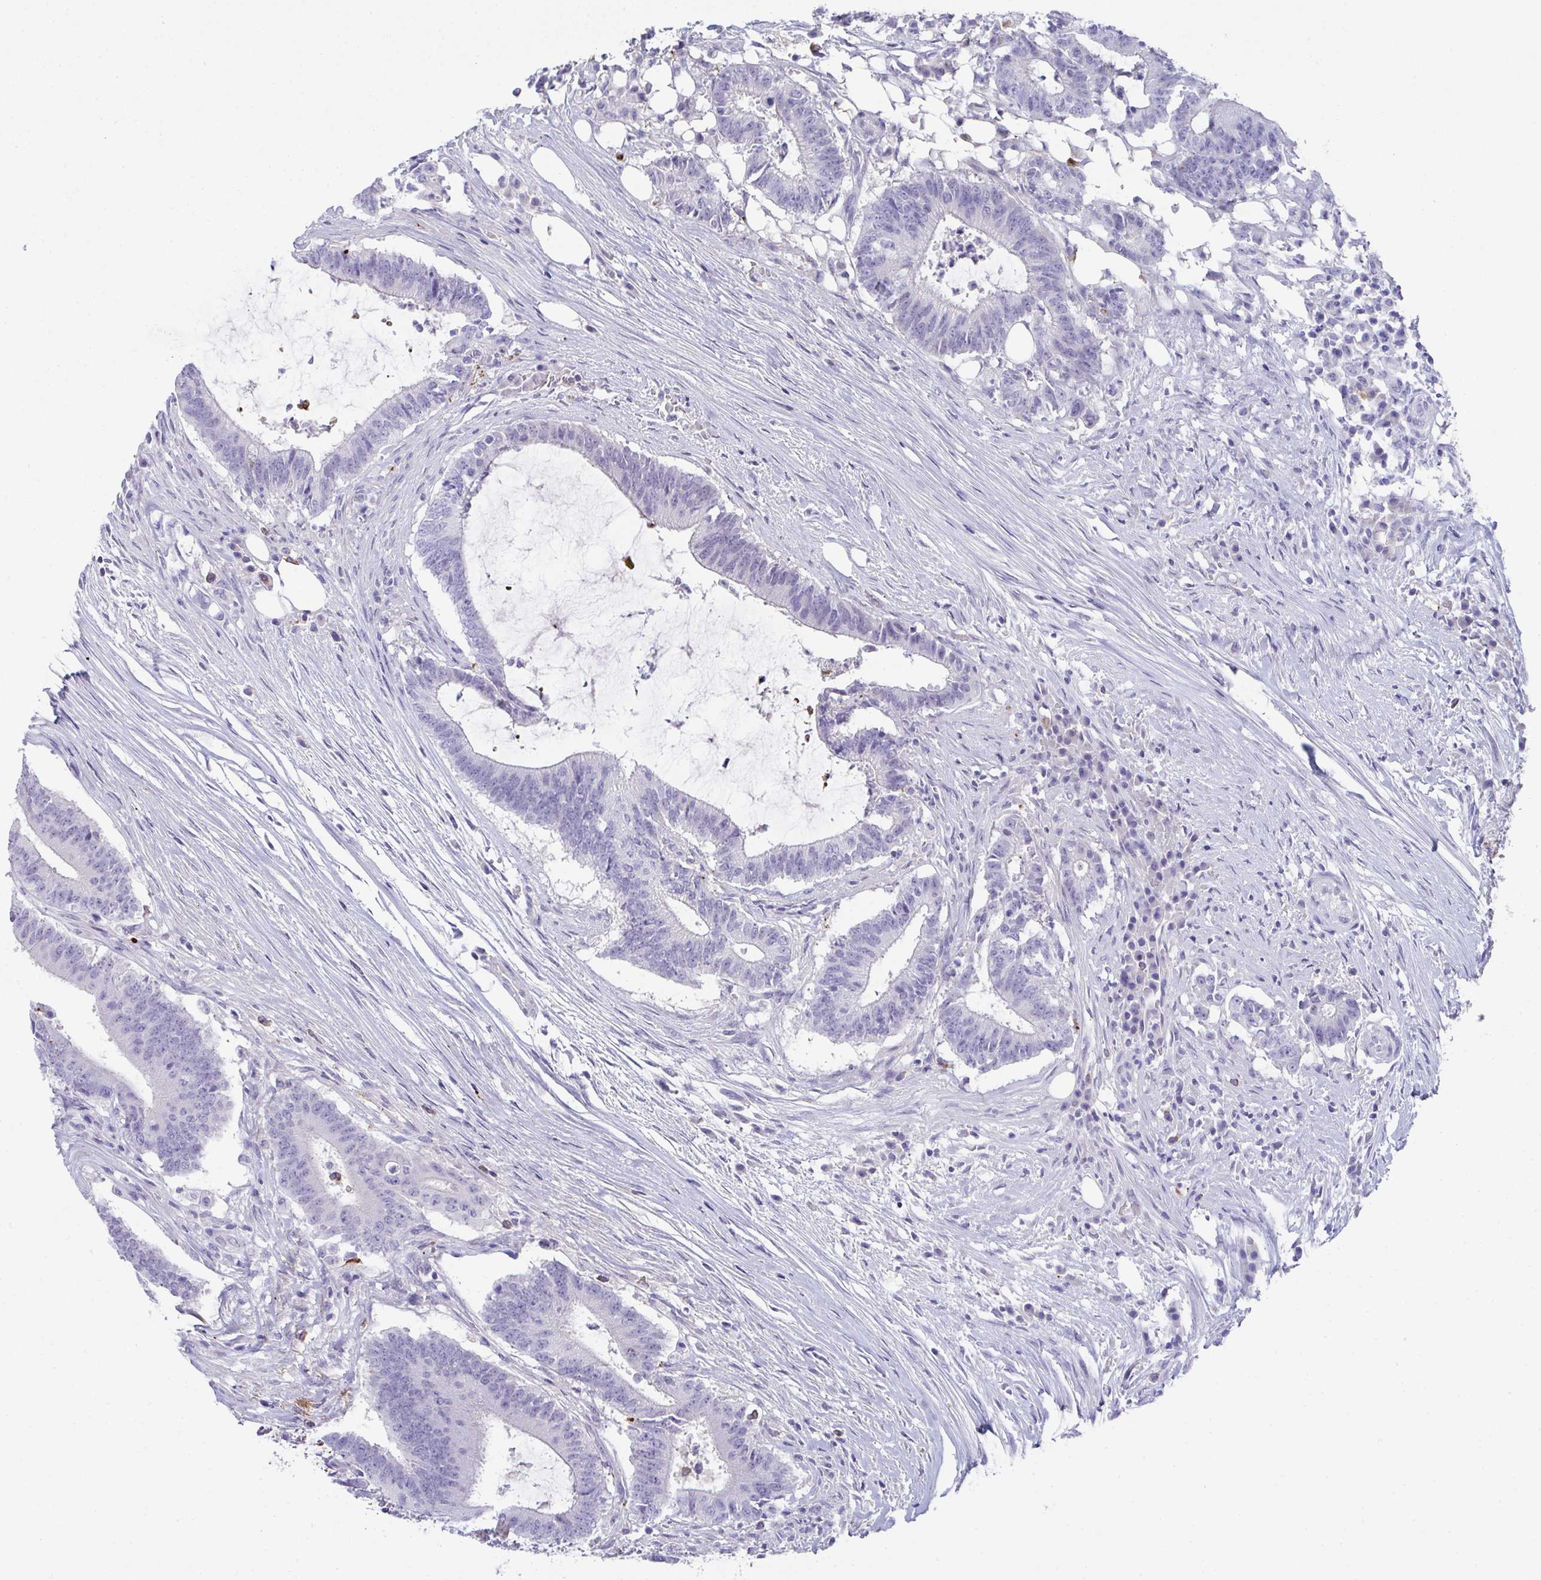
{"staining": {"intensity": "negative", "quantity": "none", "location": "none"}, "tissue": "colorectal cancer", "cell_type": "Tumor cells", "image_type": "cancer", "snomed": [{"axis": "morphology", "description": "Adenocarcinoma, NOS"}, {"axis": "topography", "description": "Colon"}], "caption": "High magnification brightfield microscopy of colorectal cancer stained with DAB (brown) and counterstained with hematoxylin (blue): tumor cells show no significant staining.", "gene": "KMT2E", "patient": {"sex": "female", "age": 43}}